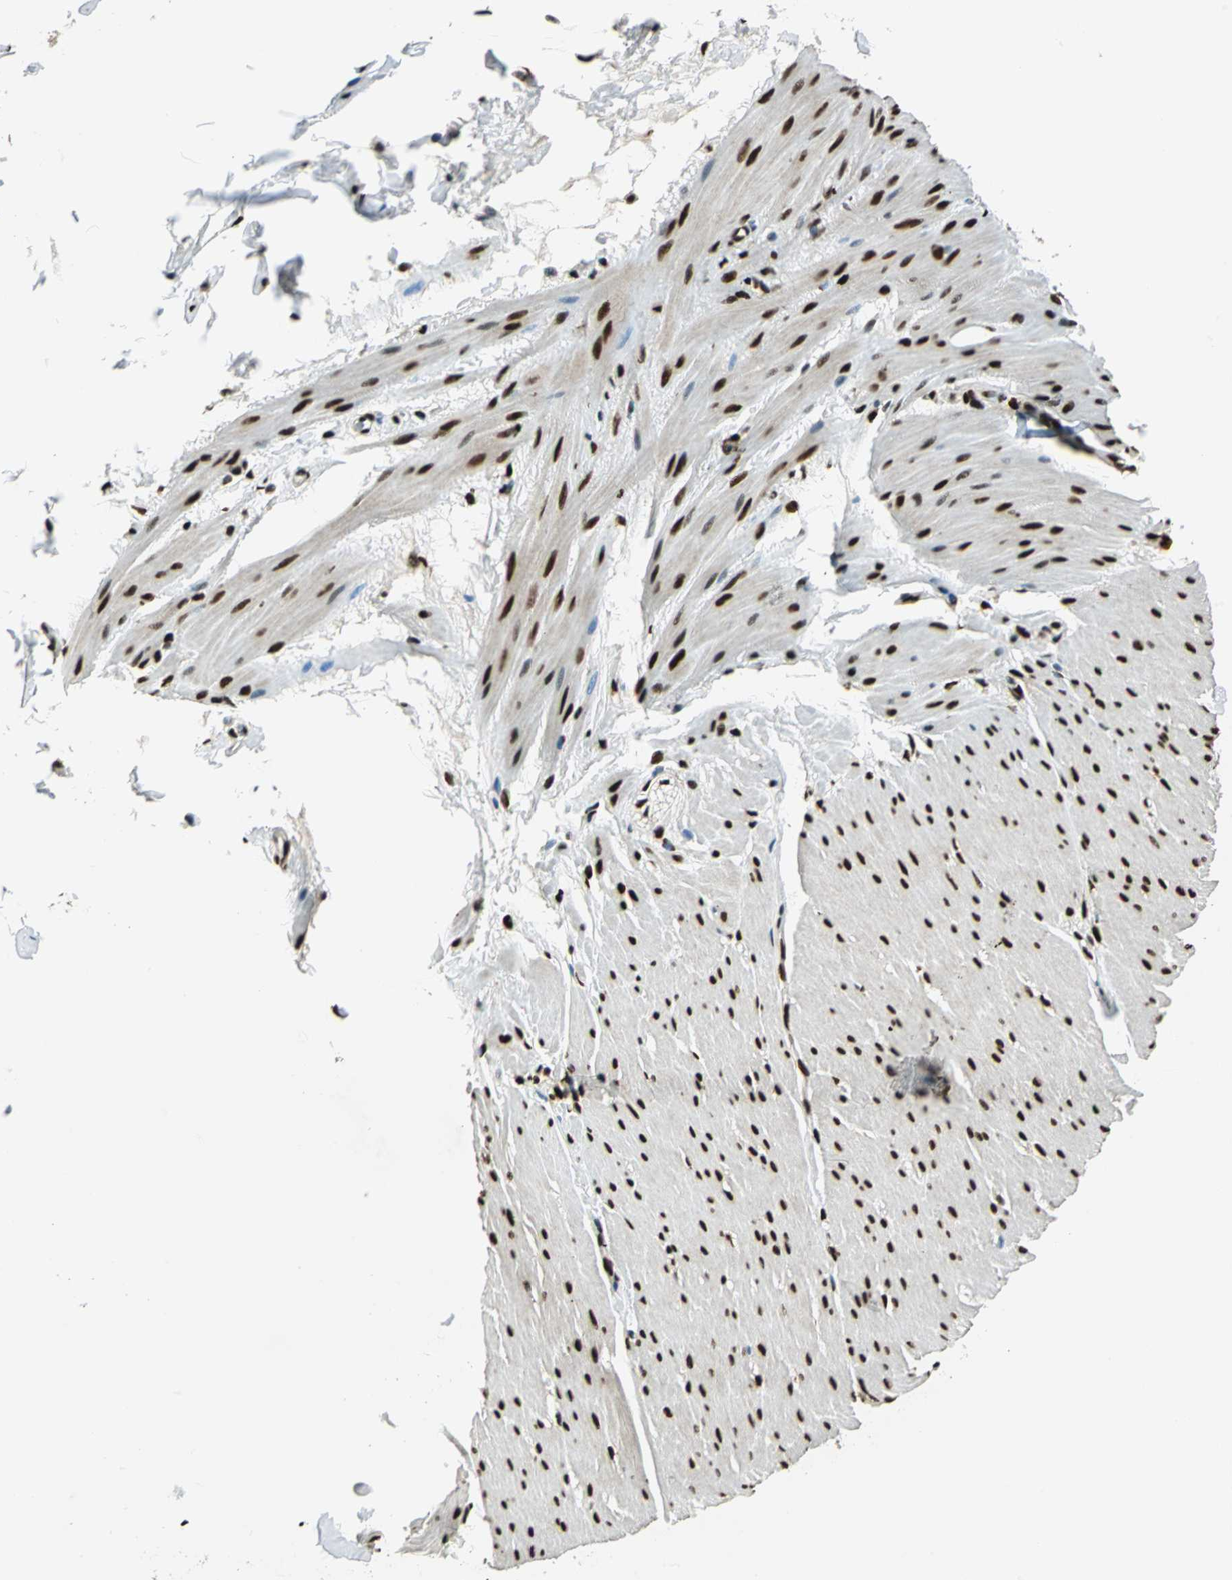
{"staining": {"intensity": "strong", "quantity": ">75%", "location": "nuclear"}, "tissue": "smooth muscle", "cell_type": "Smooth muscle cells", "image_type": "normal", "snomed": [{"axis": "morphology", "description": "Normal tissue, NOS"}, {"axis": "topography", "description": "Smooth muscle"}, {"axis": "topography", "description": "Colon"}], "caption": "Smooth muscle was stained to show a protein in brown. There is high levels of strong nuclear positivity in about >75% of smooth muscle cells. (DAB = brown stain, brightfield microscopy at high magnification).", "gene": "NFIA", "patient": {"sex": "male", "age": 67}}